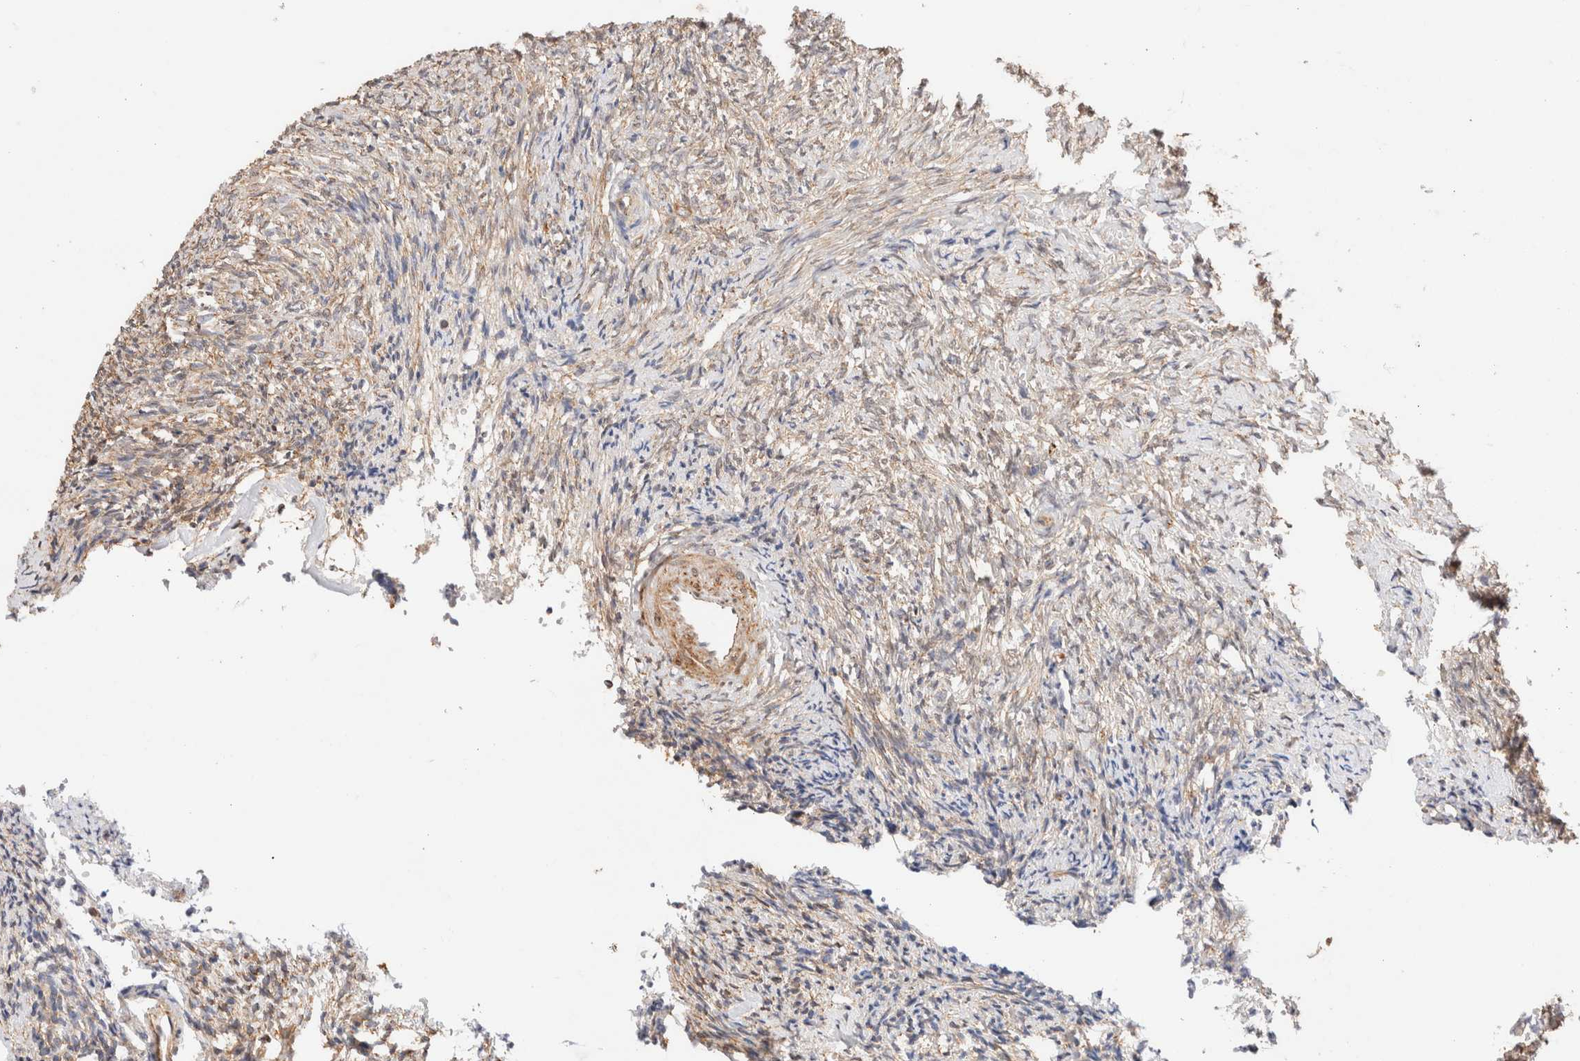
{"staining": {"intensity": "weak", "quantity": "25%-75%", "location": "cytoplasmic/membranous"}, "tissue": "ovary", "cell_type": "Ovarian stroma cells", "image_type": "normal", "snomed": [{"axis": "morphology", "description": "Normal tissue, NOS"}, {"axis": "topography", "description": "Ovary"}], "caption": "Immunohistochemical staining of unremarkable ovary exhibits low levels of weak cytoplasmic/membranous expression in about 25%-75% of ovarian stroma cells. The staining was performed using DAB, with brown indicating positive protein expression. Nuclei are stained blue with hematoxylin.", "gene": "RABEPK", "patient": {"sex": "female", "age": 41}}